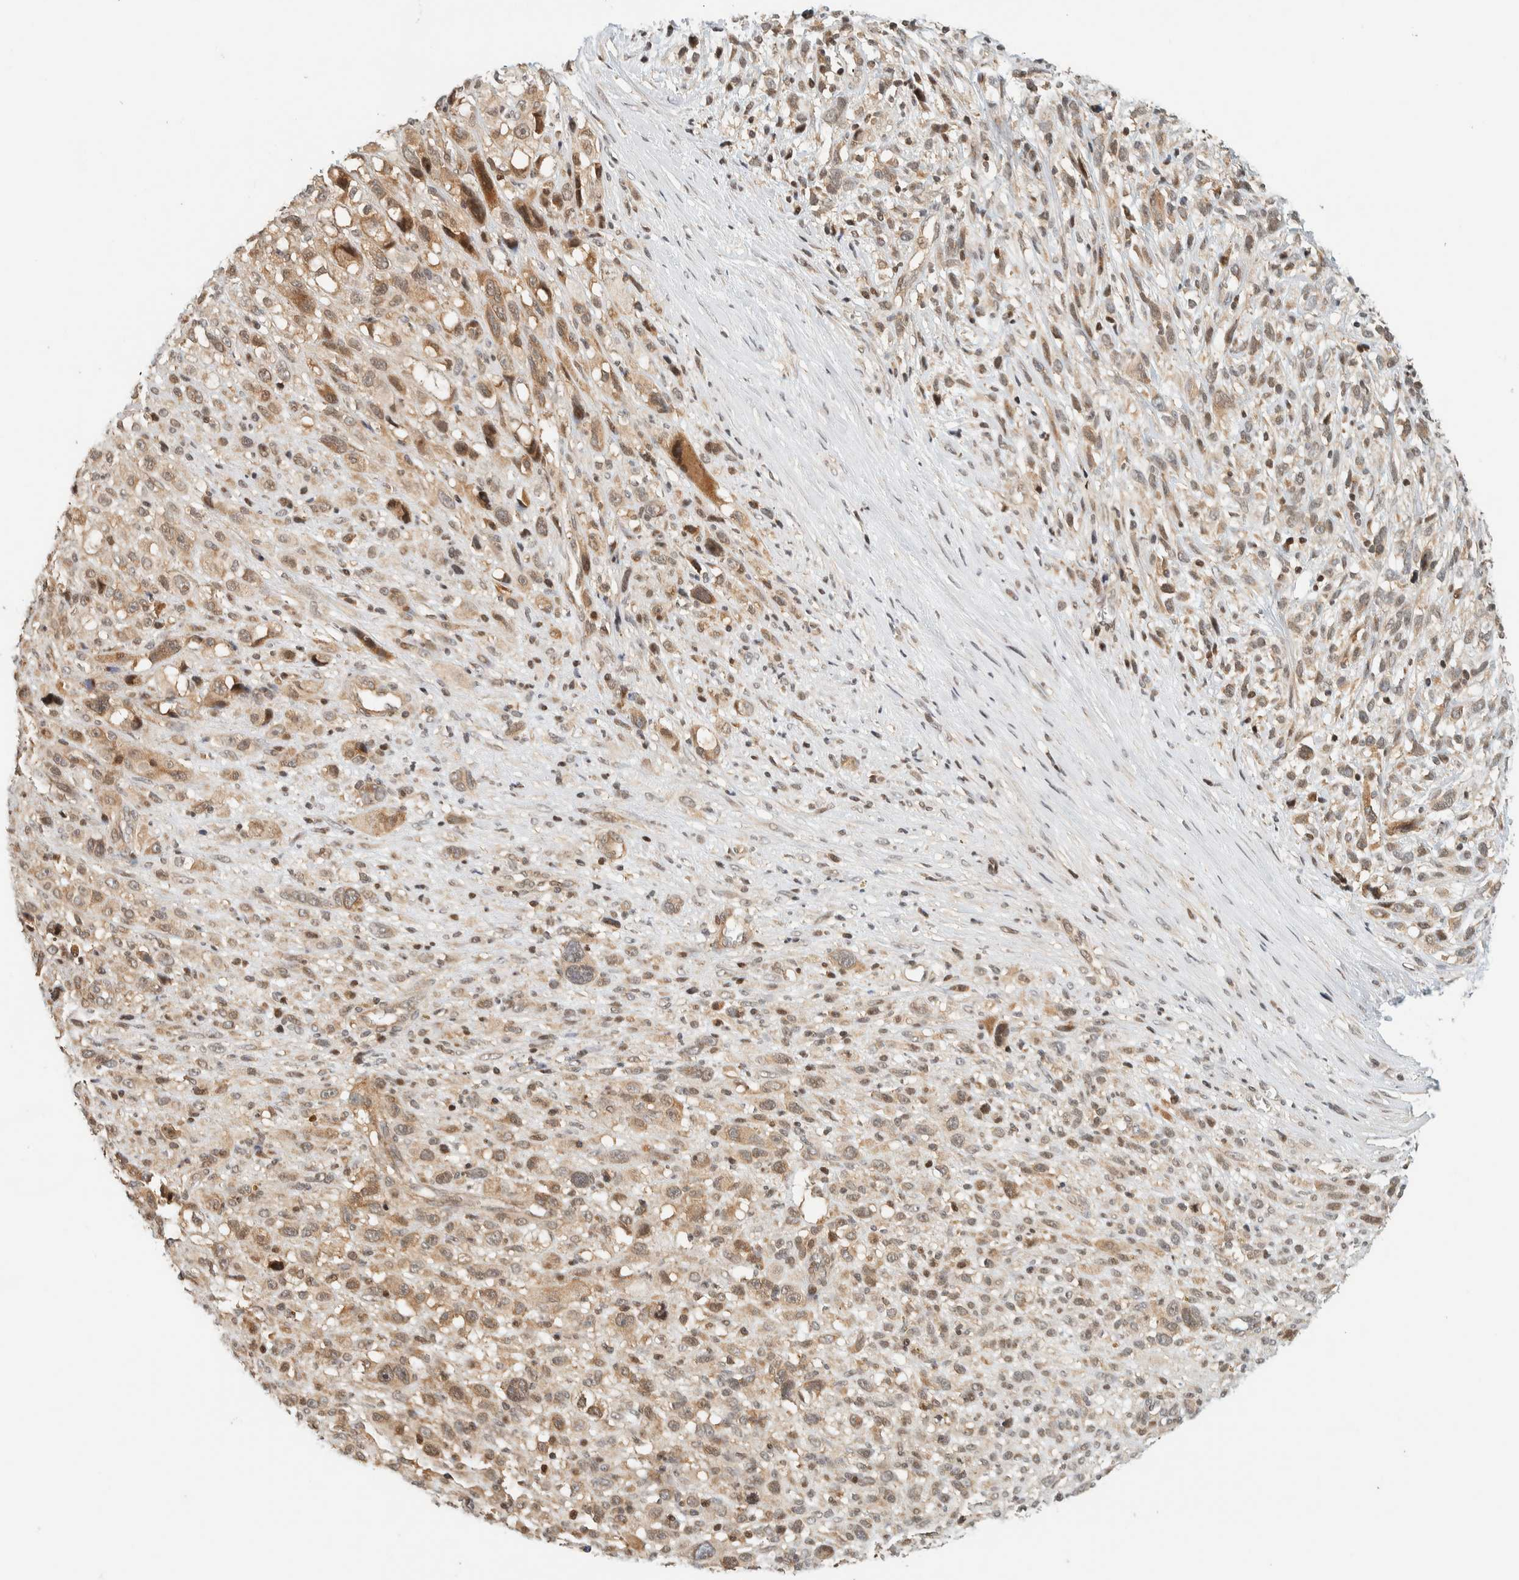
{"staining": {"intensity": "weak", "quantity": ">75%", "location": "cytoplasmic/membranous"}, "tissue": "melanoma", "cell_type": "Tumor cells", "image_type": "cancer", "snomed": [{"axis": "morphology", "description": "Malignant melanoma, NOS"}, {"axis": "topography", "description": "Skin"}], "caption": "Immunohistochemistry photomicrograph of neoplastic tissue: human melanoma stained using immunohistochemistry (IHC) demonstrates low levels of weak protein expression localized specifically in the cytoplasmic/membranous of tumor cells, appearing as a cytoplasmic/membranous brown color.", "gene": "ARFGEF1", "patient": {"sex": "female", "age": 55}}